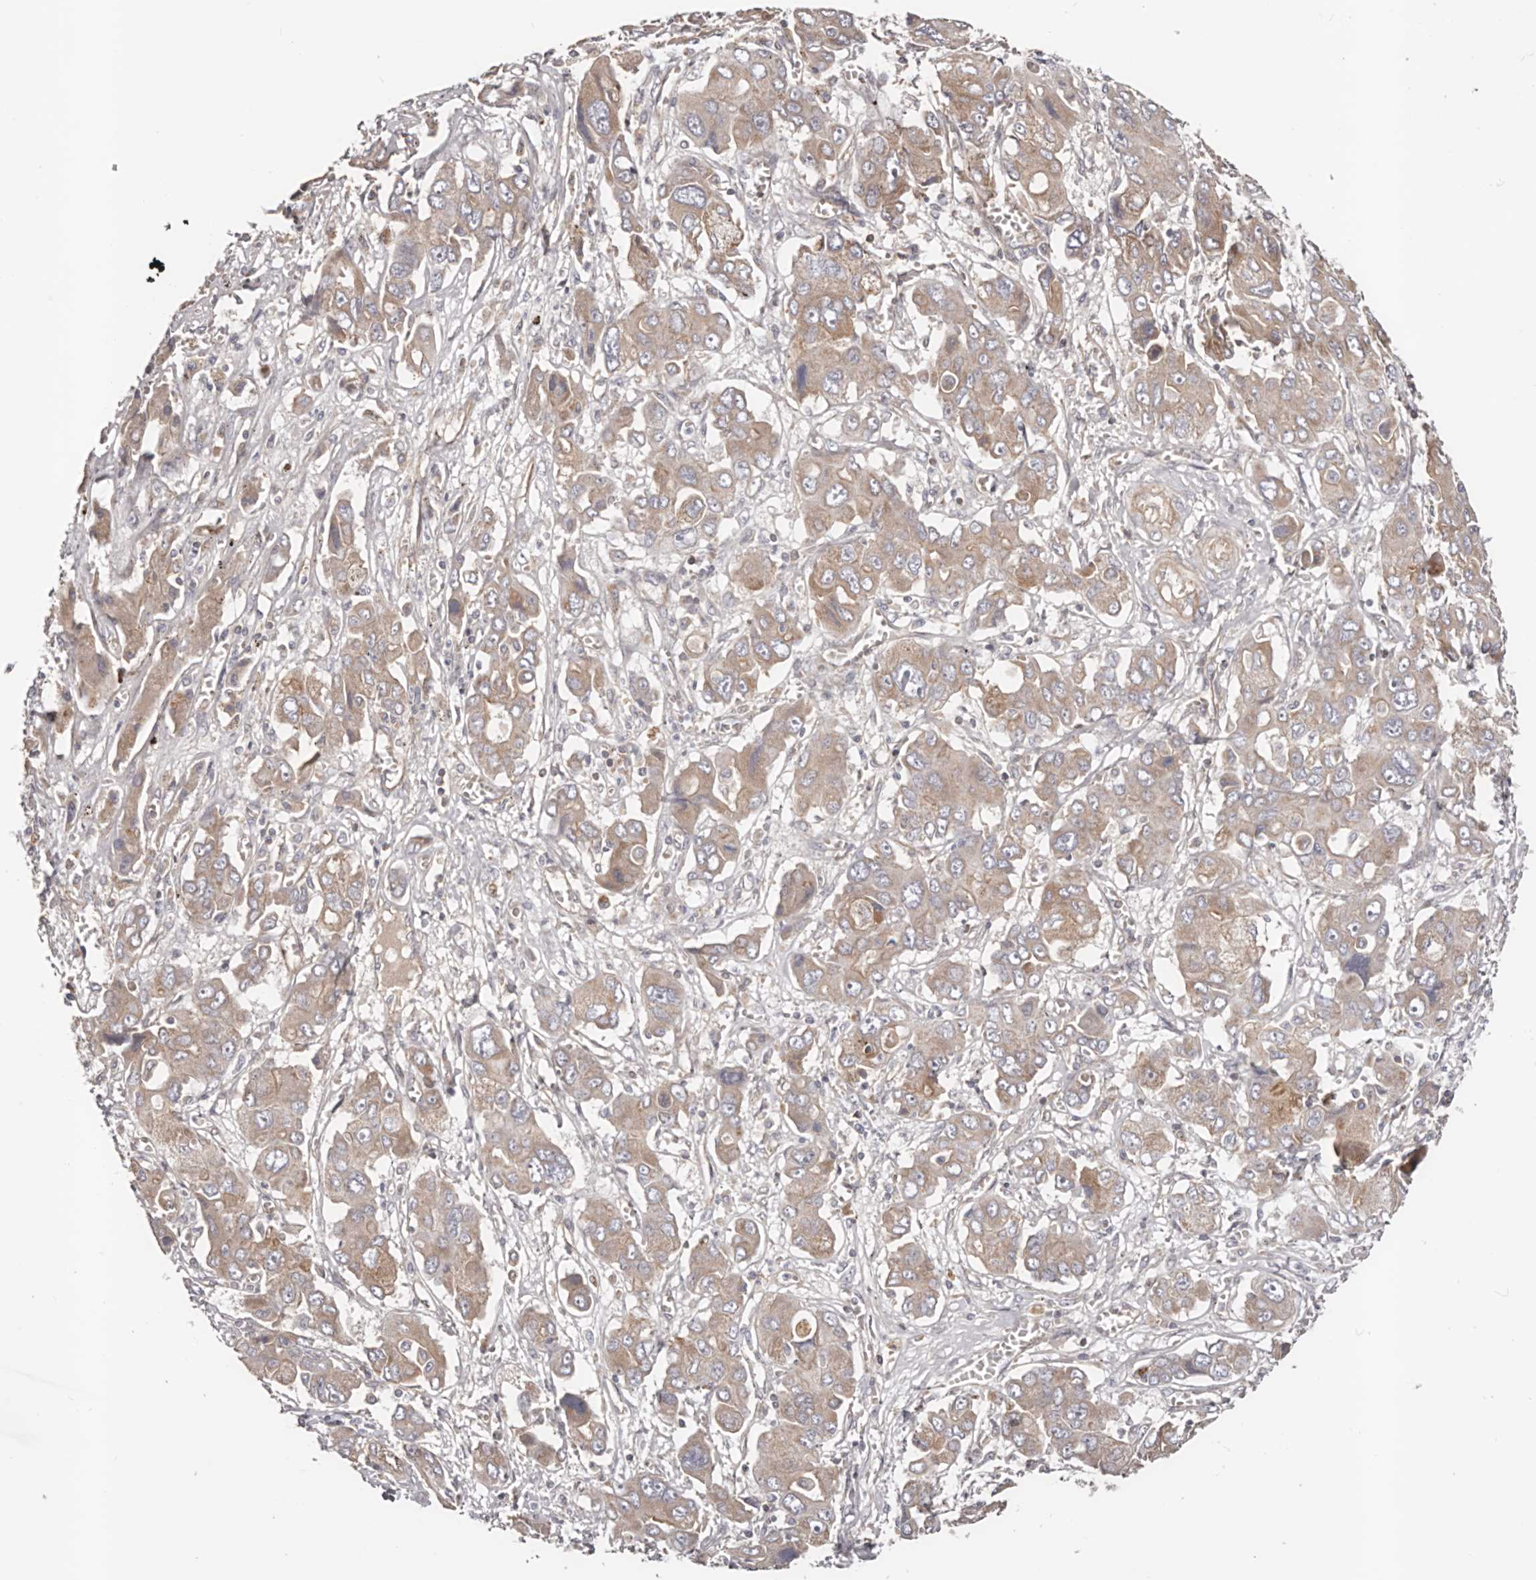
{"staining": {"intensity": "moderate", "quantity": ">75%", "location": "cytoplasmic/membranous"}, "tissue": "liver cancer", "cell_type": "Tumor cells", "image_type": "cancer", "snomed": [{"axis": "morphology", "description": "Cholangiocarcinoma"}, {"axis": "topography", "description": "Liver"}], "caption": "IHC image of neoplastic tissue: liver cancer (cholangiocarcinoma) stained using IHC demonstrates medium levels of moderate protein expression localized specifically in the cytoplasmic/membranous of tumor cells, appearing as a cytoplasmic/membranous brown color.", "gene": "DMRT2", "patient": {"sex": "male", "age": 67}}